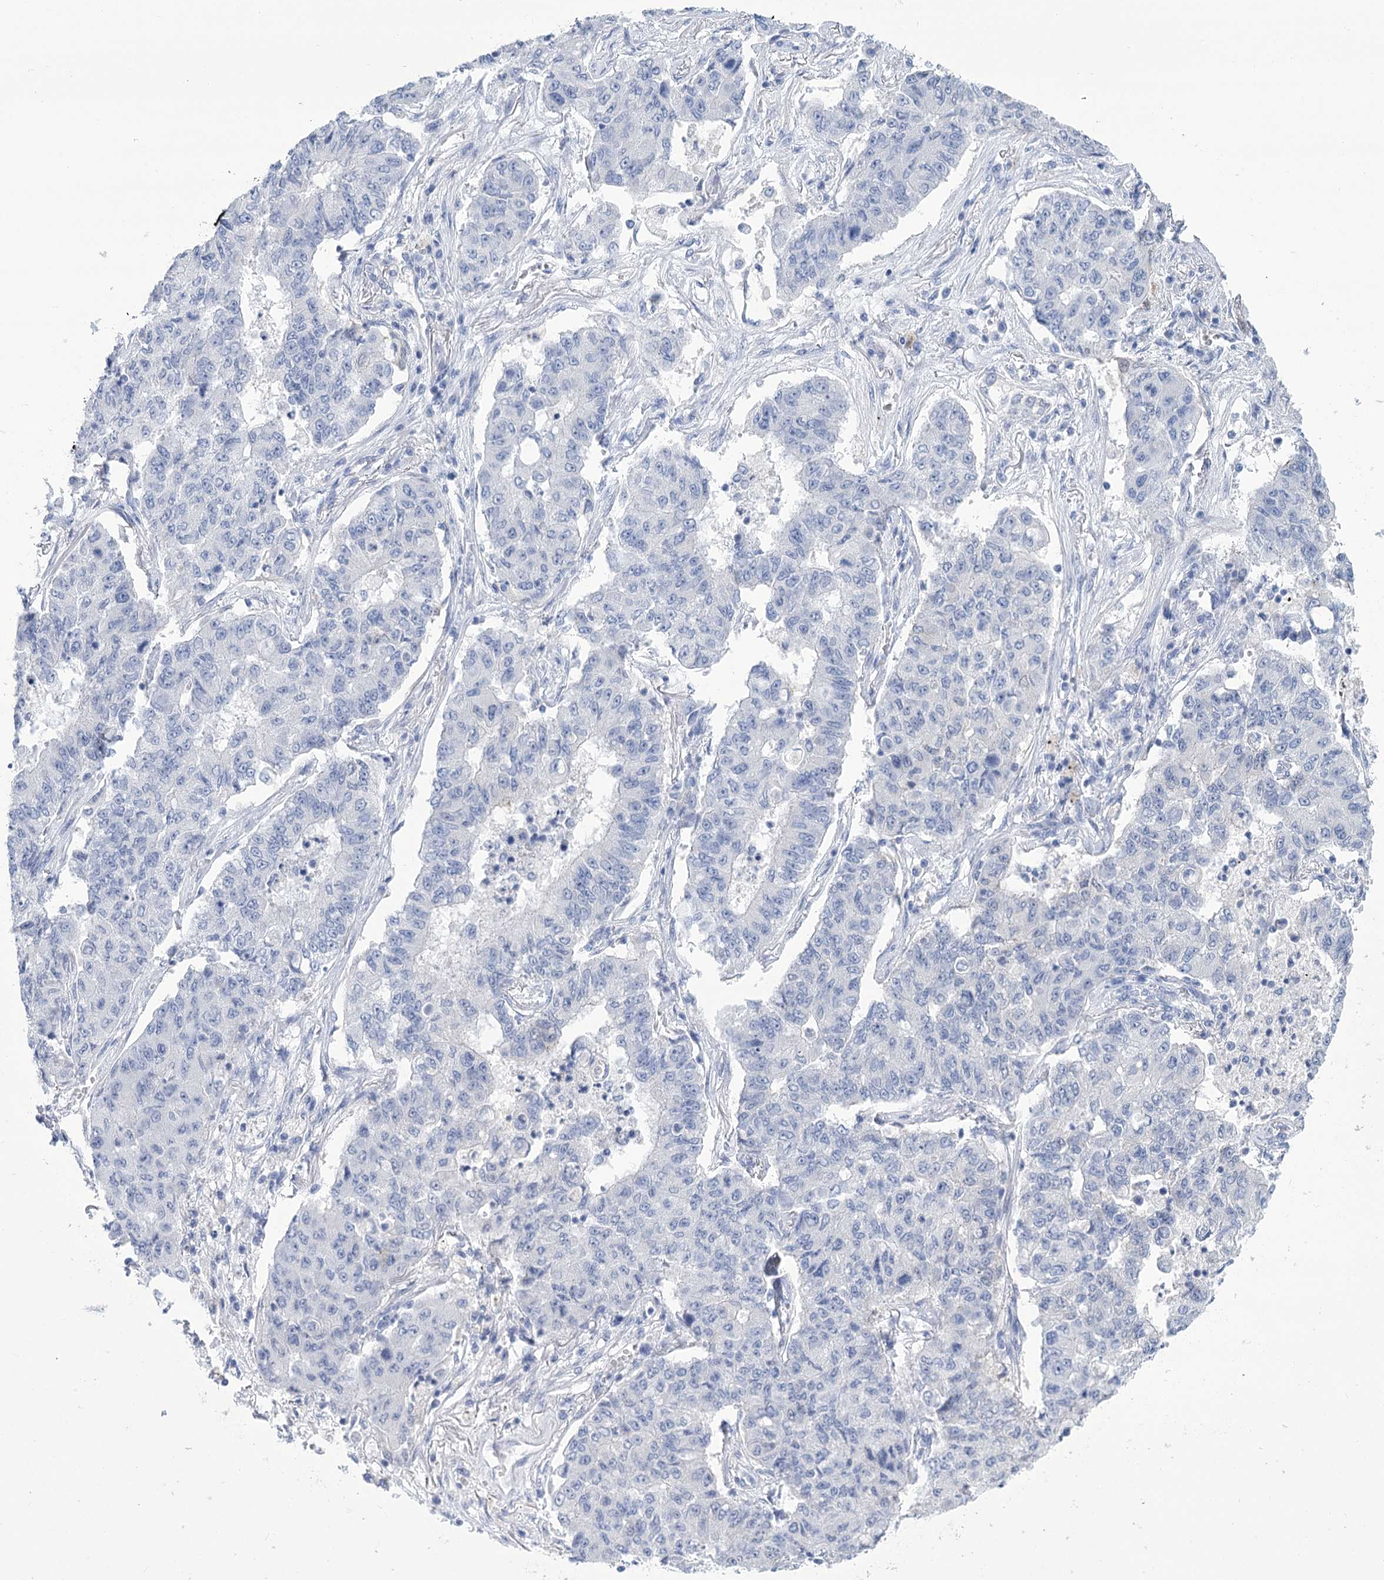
{"staining": {"intensity": "negative", "quantity": "none", "location": "none"}, "tissue": "lung cancer", "cell_type": "Tumor cells", "image_type": "cancer", "snomed": [{"axis": "morphology", "description": "Squamous cell carcinoma, NOS"}, {"axis": "topography", "description": "Lung"}], "caption": "This is an immunohistochemistry photomicrograph of lung cancer (squamous cell carcinoma). There is no staining in tumor cells.", "gene": "PBLD", "patient": {"sex": "male", "age": 74}}